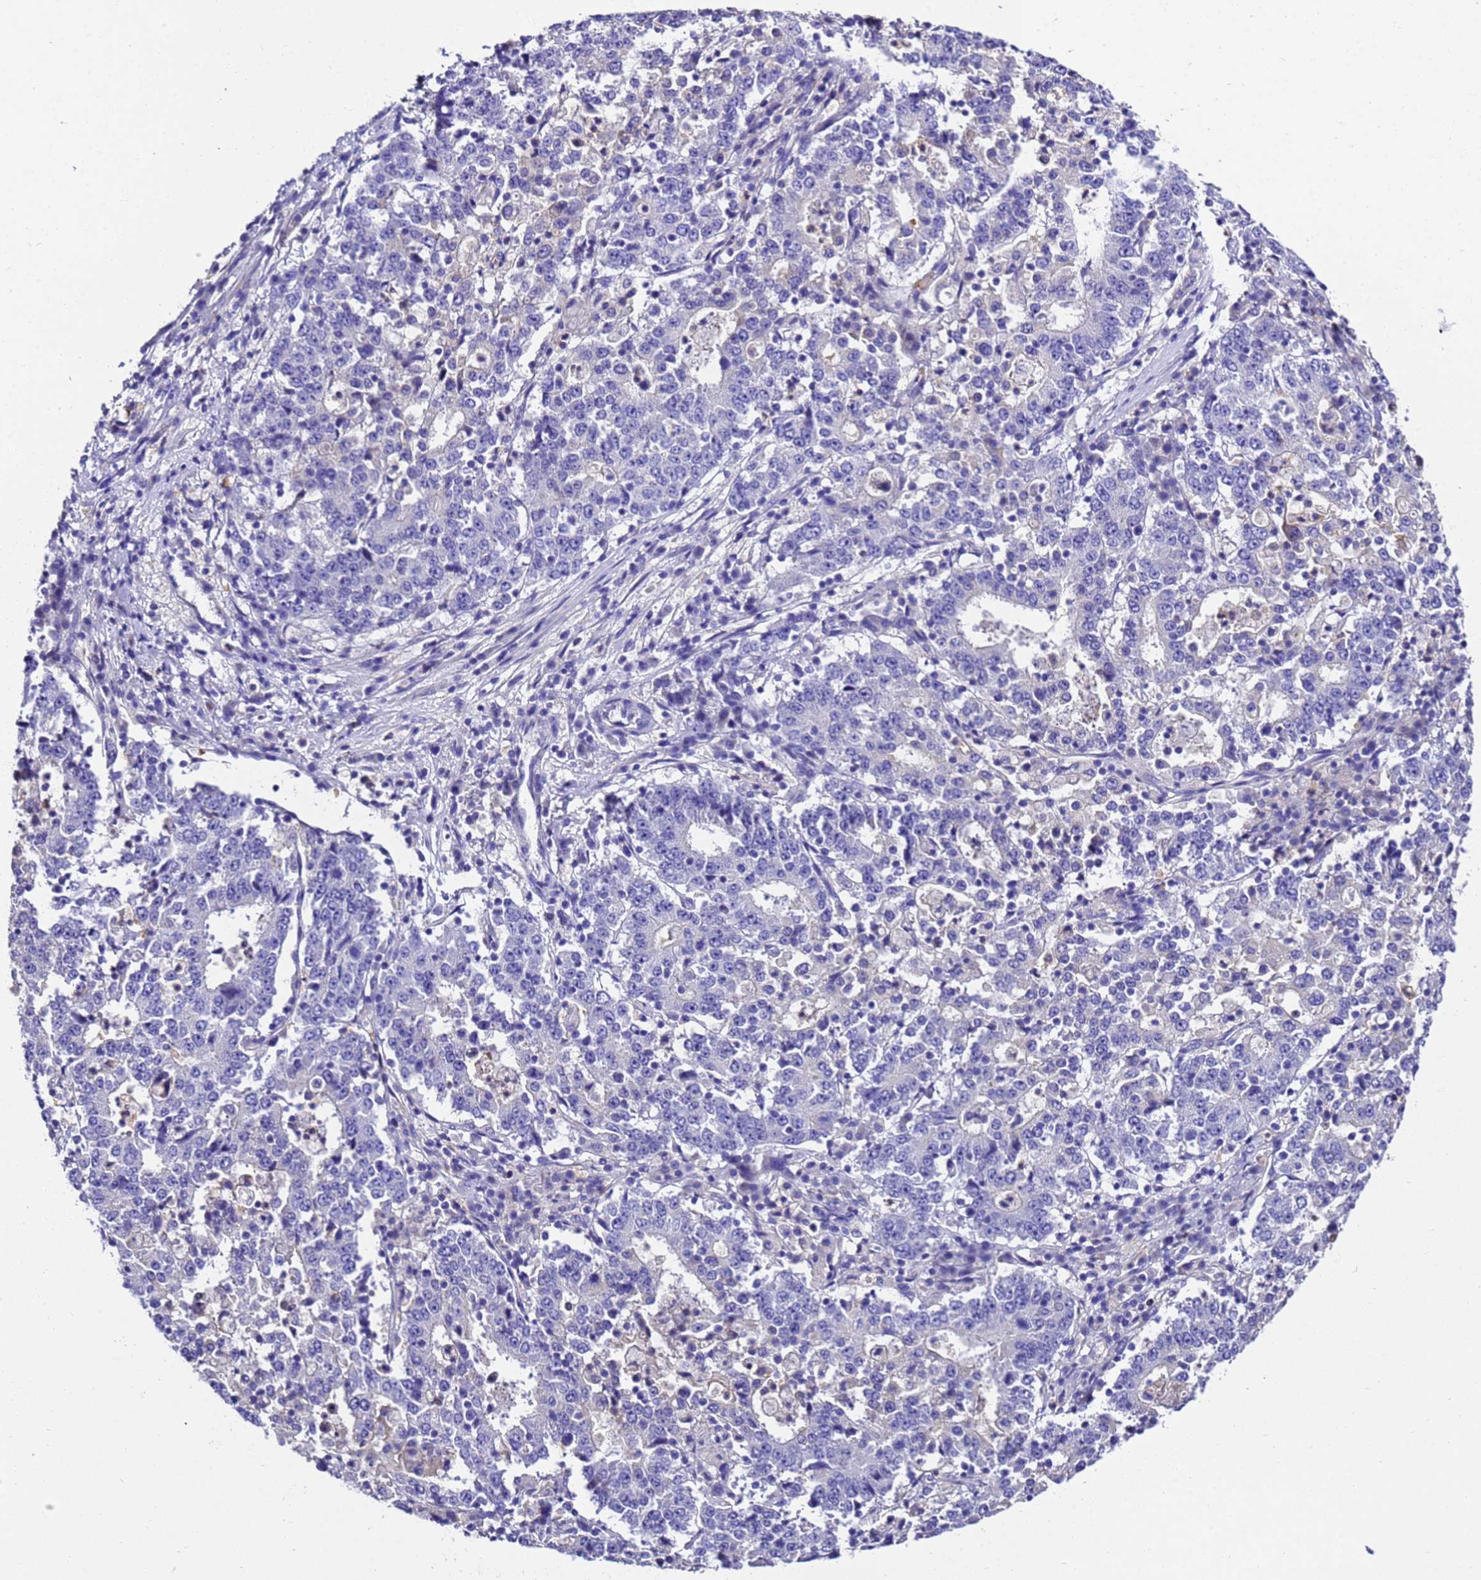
{"staining": {"intensity": "negative", "quantity": "none", "location": "none"}, "tissue": "stomach cancer", "cell_type": "Tumor cells", "image_type": "cancer", "snomed": [{"axis": "morphology", "description": "Adenocarcinoma, NOS"}, {"axis": "topography", "description": "Stomach"}], "caption": "This is an IHC histopathology image of adenocarcinoma (stomach). There is no expression in tumor cells.", "gene": "UGT2A1", "patient": {"sex": "male", "age": 59}}